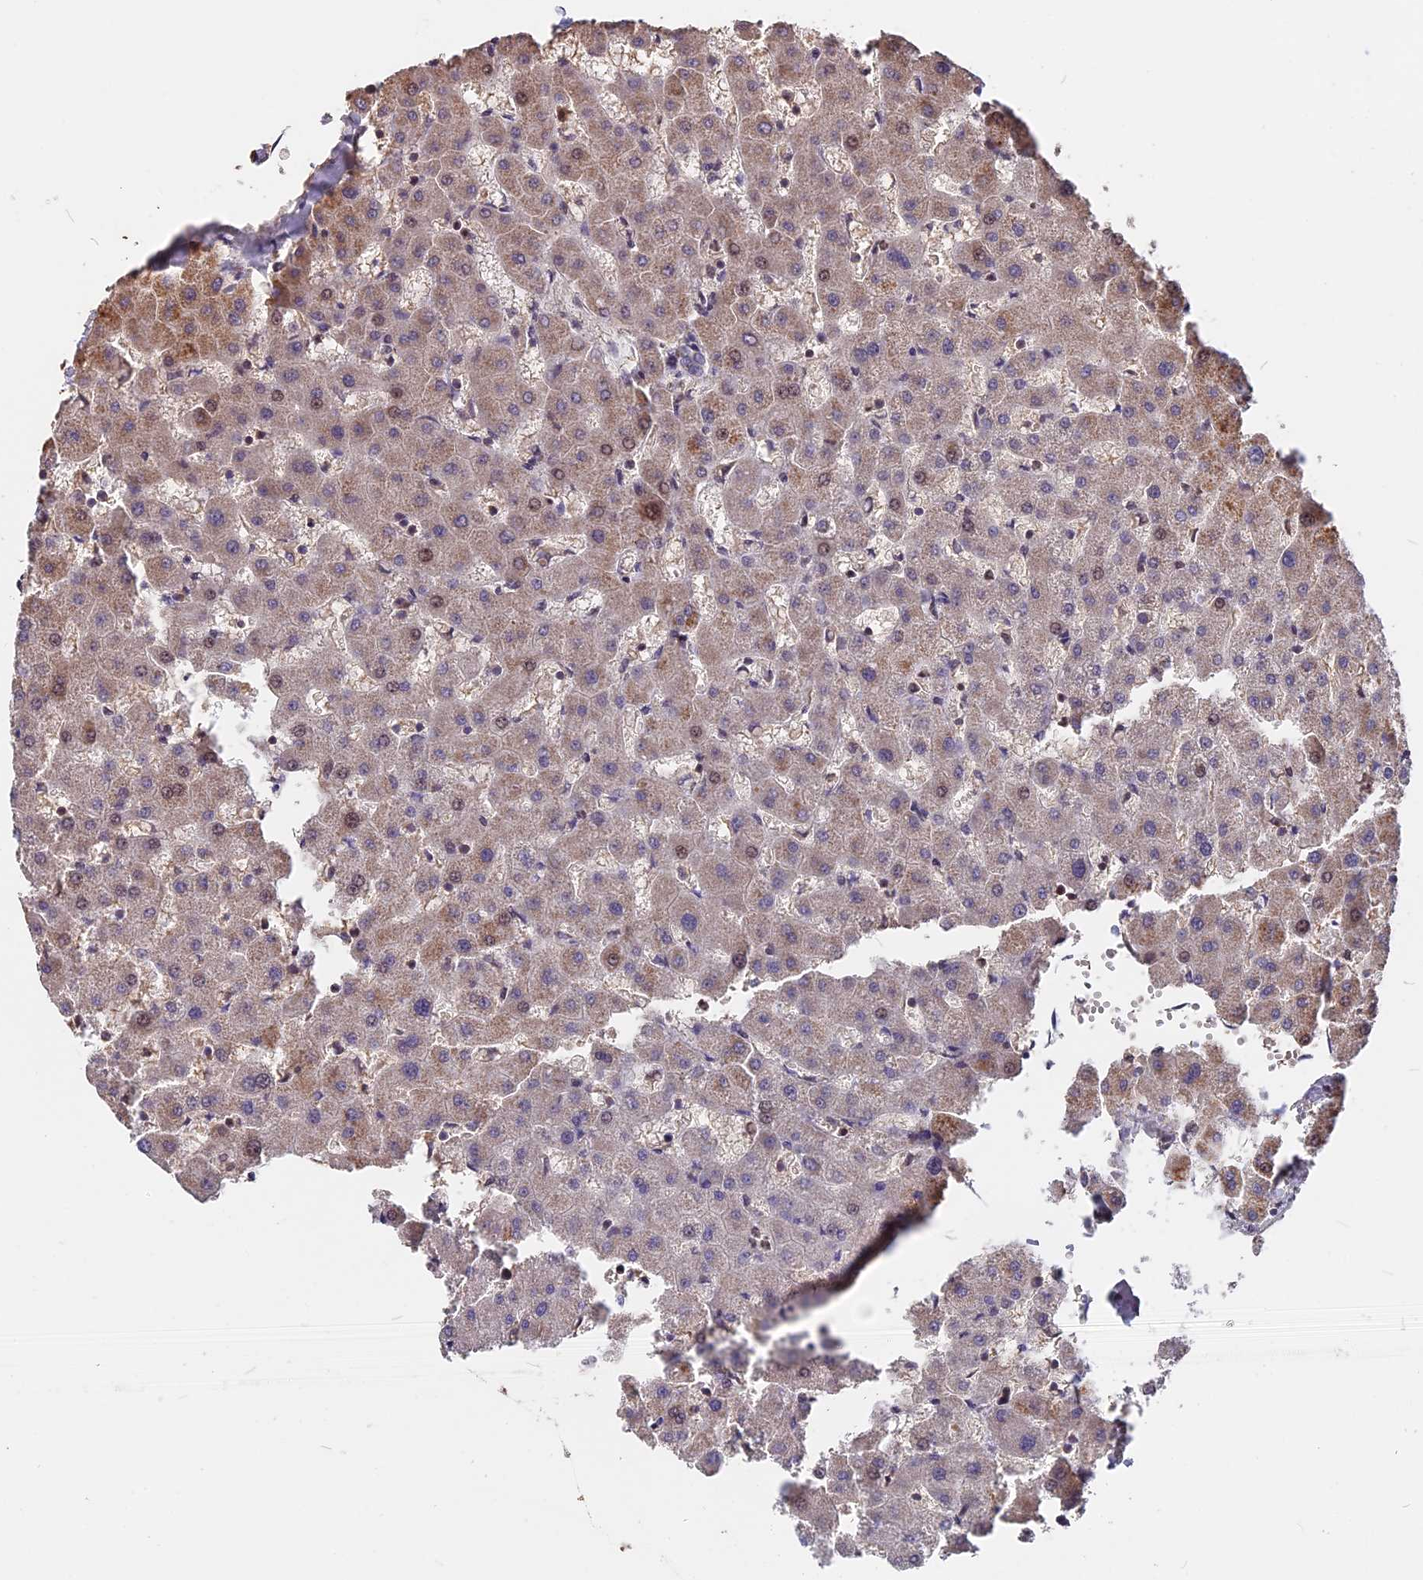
{"staining": {"intensity": "negative", "quantity": "none", "location": "none"}, "tissue": "liver", "cell_type": "Cholangiocytes", "image_type": "normal", "snomed": [{"axis": "morphology", "description": "Normal tissue, NOS"}, {"axis": "topography", "description": "Liver"}], "caption": "This is a micrograph of immunohistochemistry staining of unremarkable liver, which shows no staining in cholangiocytes.", "gene": "ZC3H10", "patient": {"sex": "female", "age": 63}}